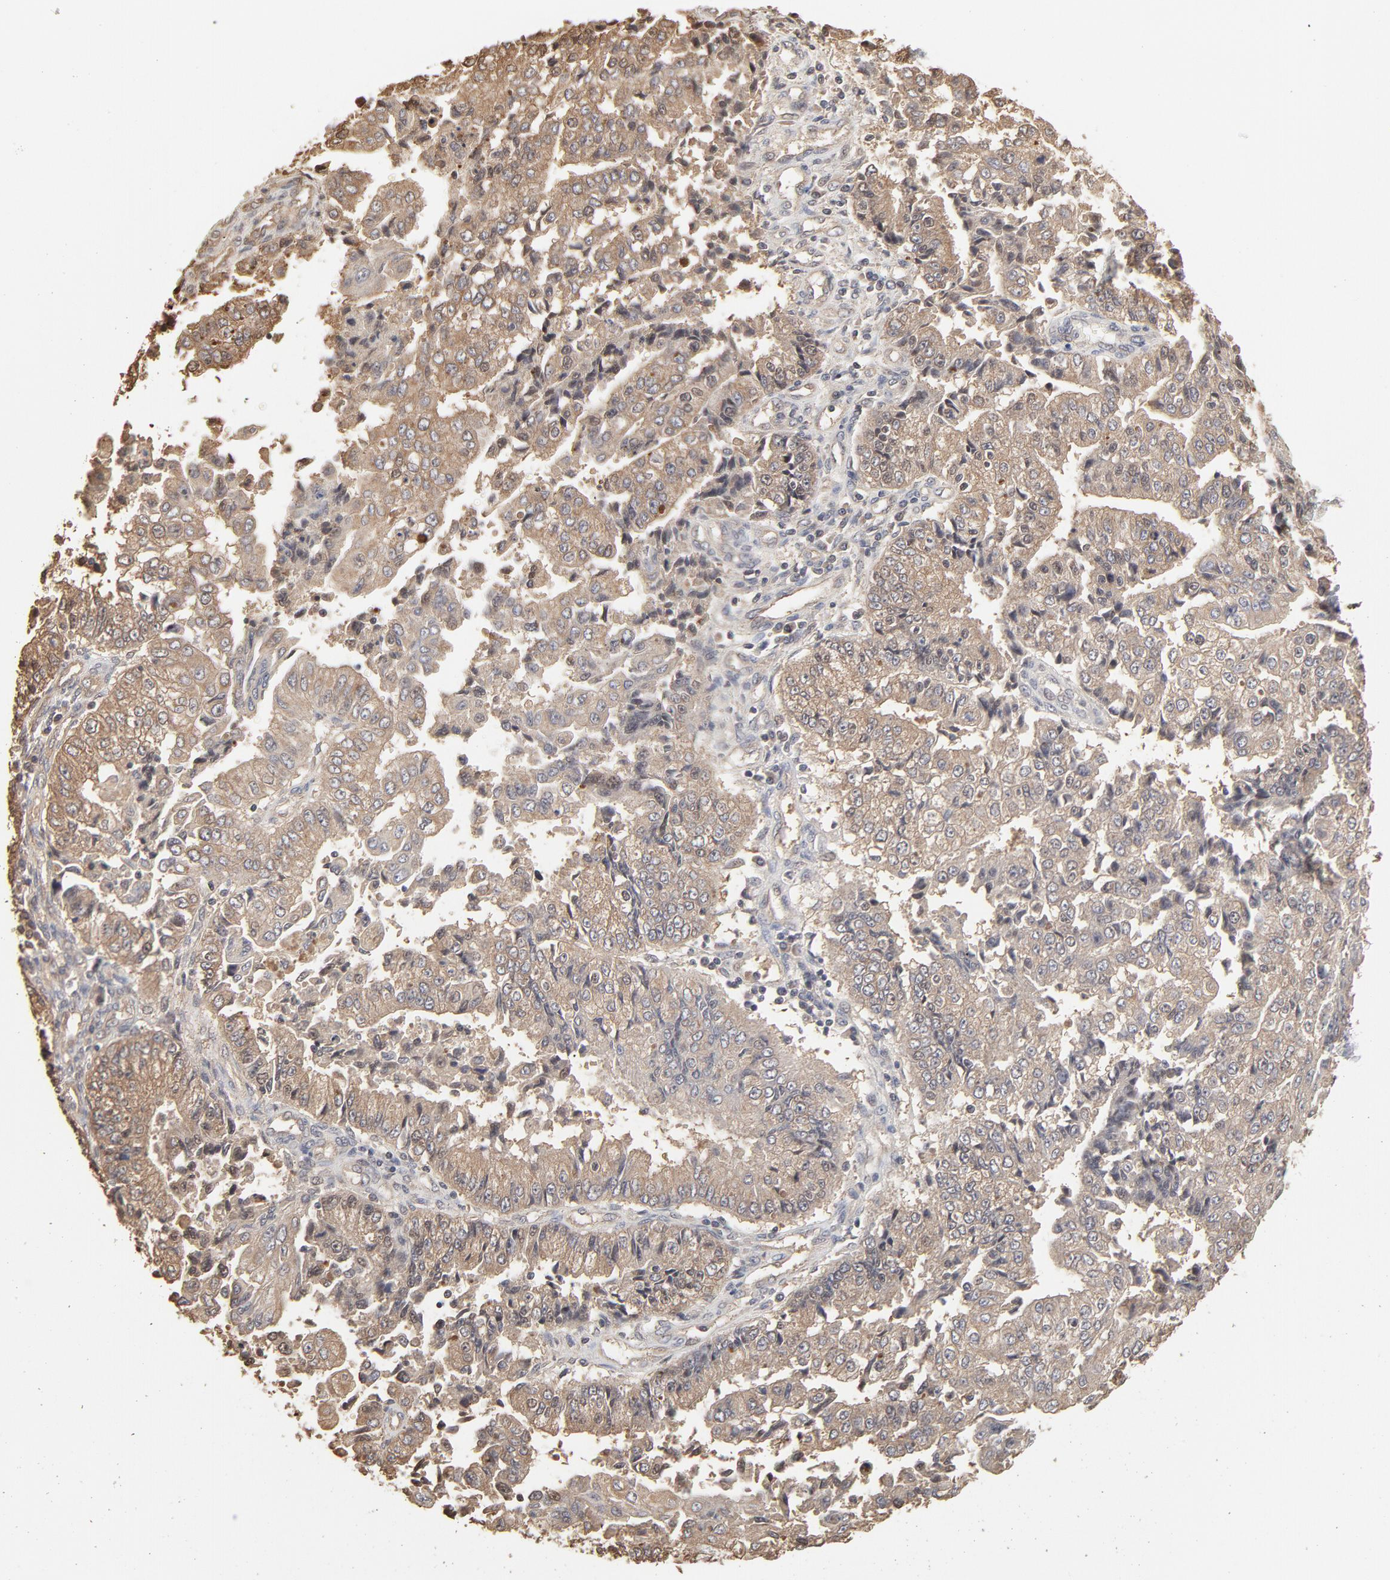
{"staining": {"intensity": "weak", "quantity": ">75%", "location": "cytoplasmic/membranous"}, "tissue": "endometrial cancer", "cell_type": "Tumor cells", "image_type": "cancer", "snomed": [{"axis": "morphology", "description": "Adenocarcinoma, NOS"}, {"axis": "topography", "description": "Endometrium"}], "caption": "Adenocarcinoma (endometrial) was stained to show a protein in brown. There is low levels of weak cytoplasmic/membranous positivity in about >75% of tumor cells.", "gene": "PPP2CA", "patient": {"sex": "female", "age": 75}}